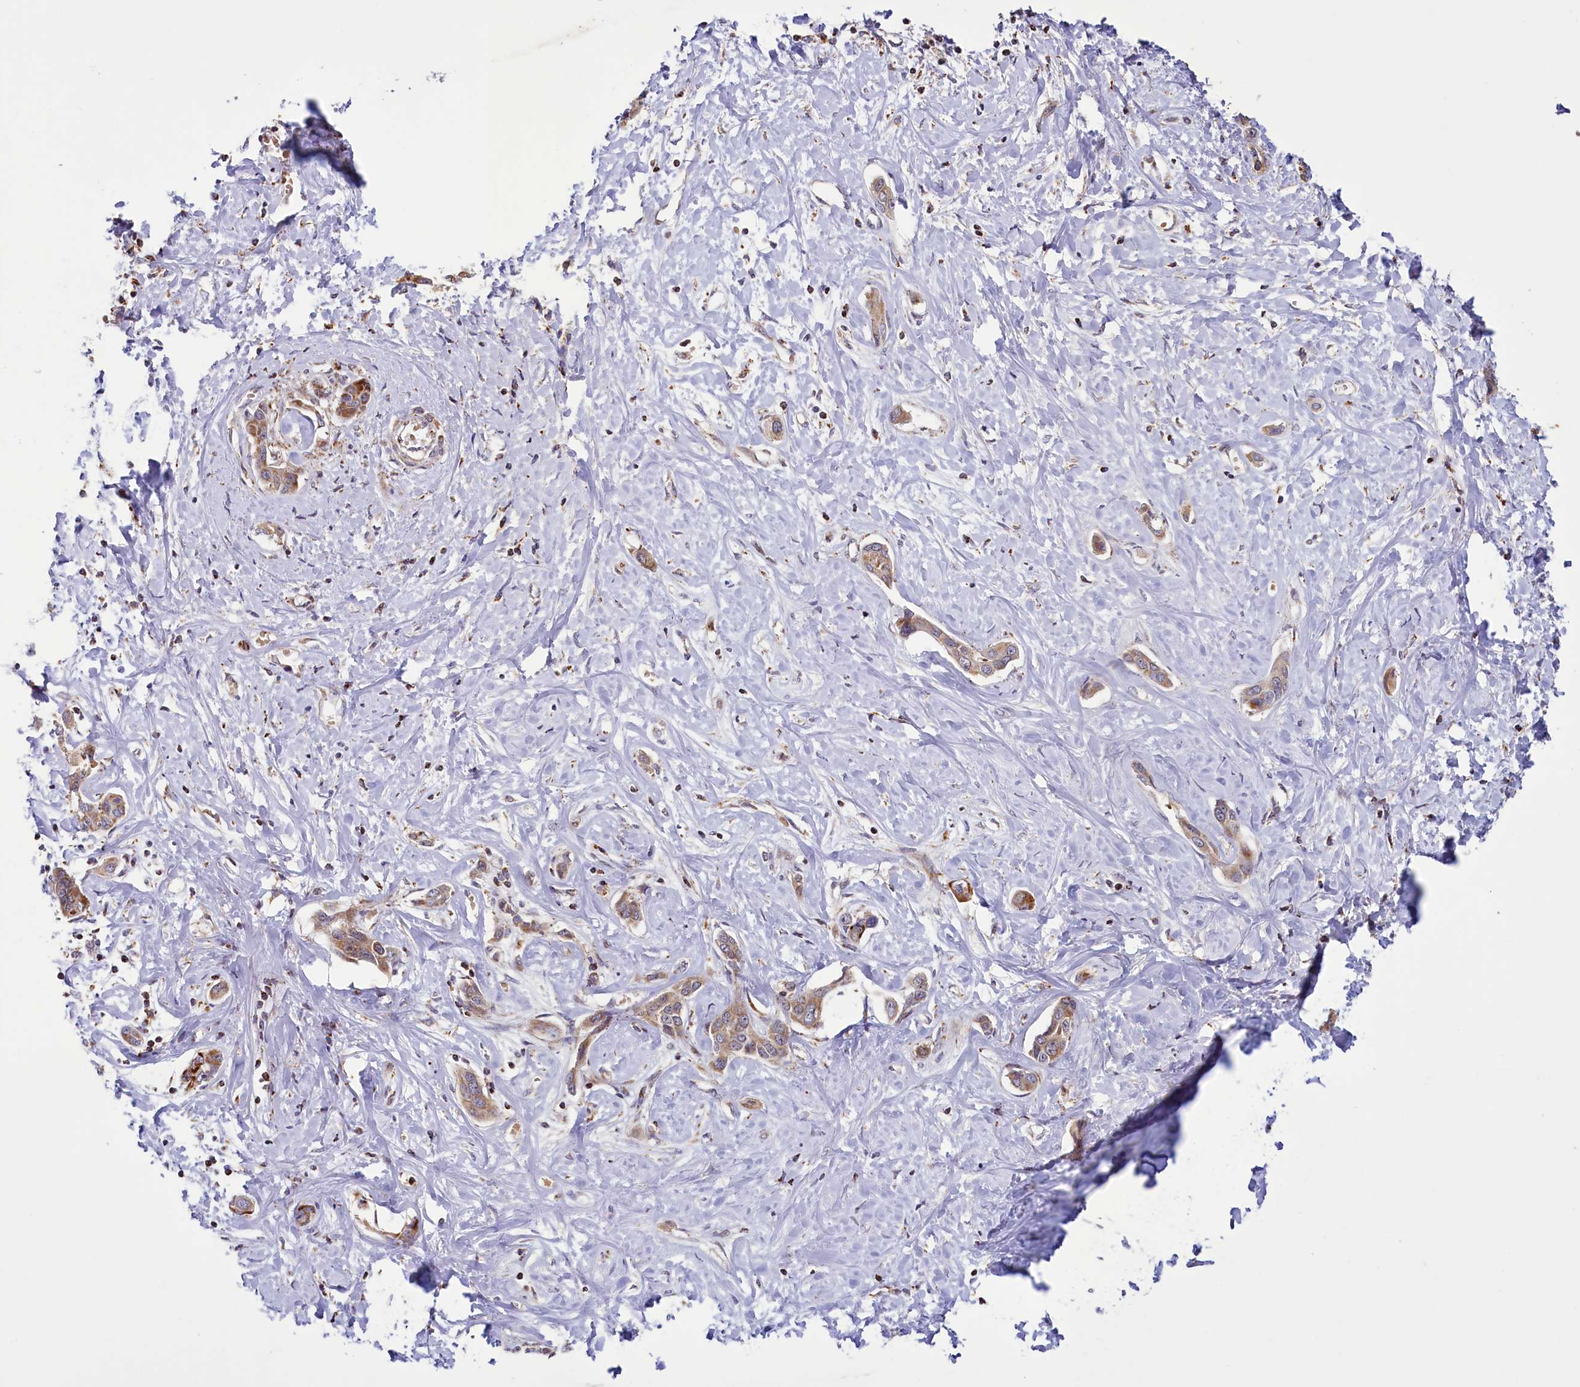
{"staining": {"intensity": "moderate", "quantity": ">75%", "location": "cytoplasmic/membranous"}, "tissue": "liver cancer", "cell_type": "Tumor cells", "image_type": "cancer", "snomed": [{"axis": "morphology", "description": "Cholangiocarcinoma"}, {"axis": "topography", "description": "Liver"}], "caption": "Immunohistochemistry of human liver cancer shows medium levels of moderate cytoplasmic/membranous expression in about >75% of tumor cells.", "gene": "DYNC2H1", "patient": {"sex": "male", "age": 59}}